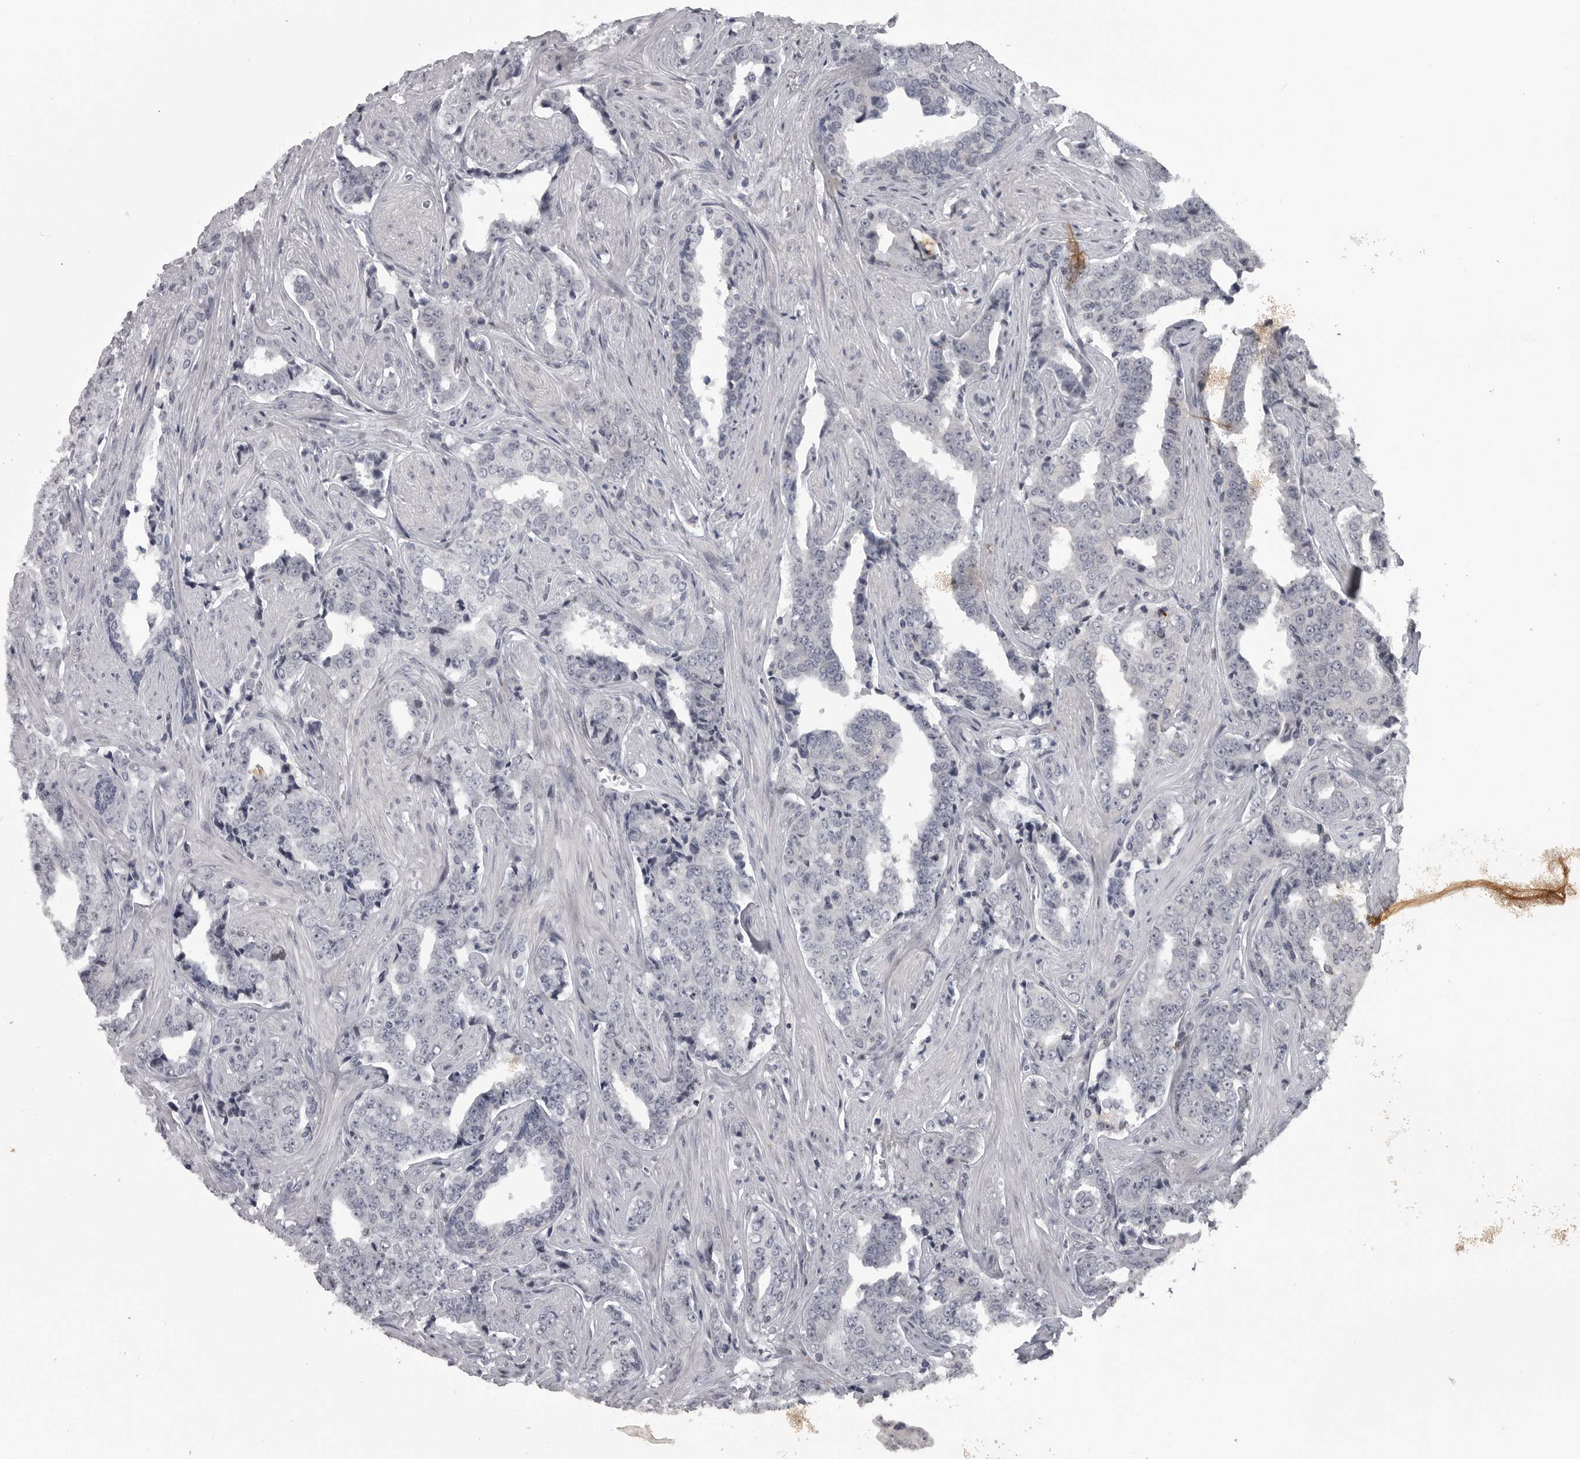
{"staining": {"intensity": "negative", "quantity": "none", "location": "none"}, "tissue": "prostate cancer", "cell_type": "Tumor cells", "image_type": "cancer", "snomed": [{"axis": "morphology", "description": "Adenocarcinoma, High grade"}, {"axis": "topography", "description": "Prostate"}], "caption": "An image of human prostate high-grade adenocarcinoma is negative for staining in tumor cells.", "gene": "LYSMD1", "patient": {"sex": "male", "age": 71}}